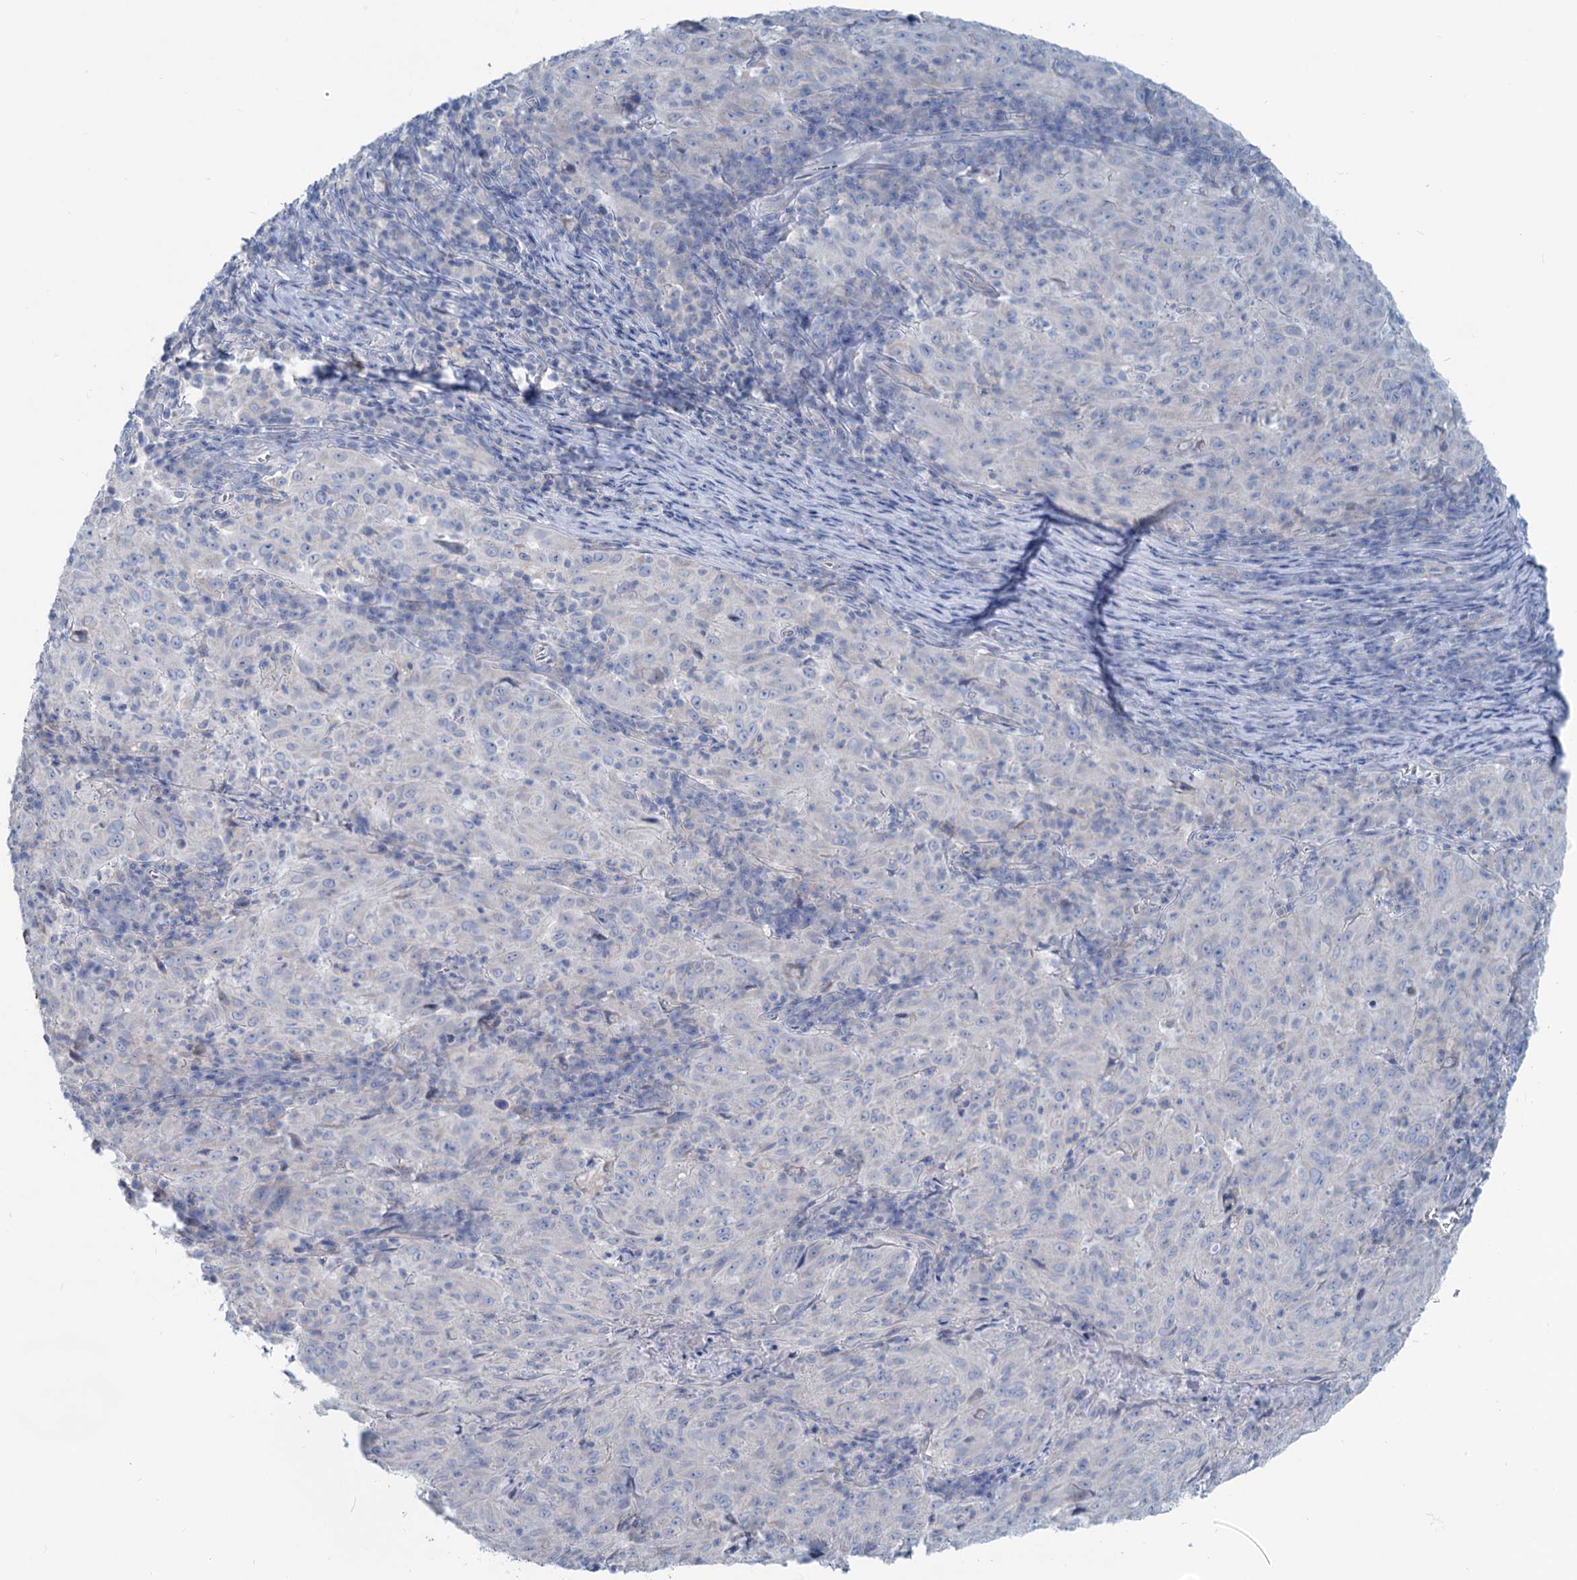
{"staining": {"intensity": "negative", "quantity": "none", "location": "none"}, "tissue": "pancreatic cancer", "cell_type": "Tumor cells", "image_type": "cancer", "snomed": [{"axis": "morphology", "description": "Adenocarcinoma, NOS"}, {"axis": "topography", "description": "Pancreas"}], "caption": "Micrograph shows no protein staining in tumor cells of adenocarcinoma (pancreatic) tissue.", "gene": "SLC1A3", "patient": {"sex": "male", "age": 63}}